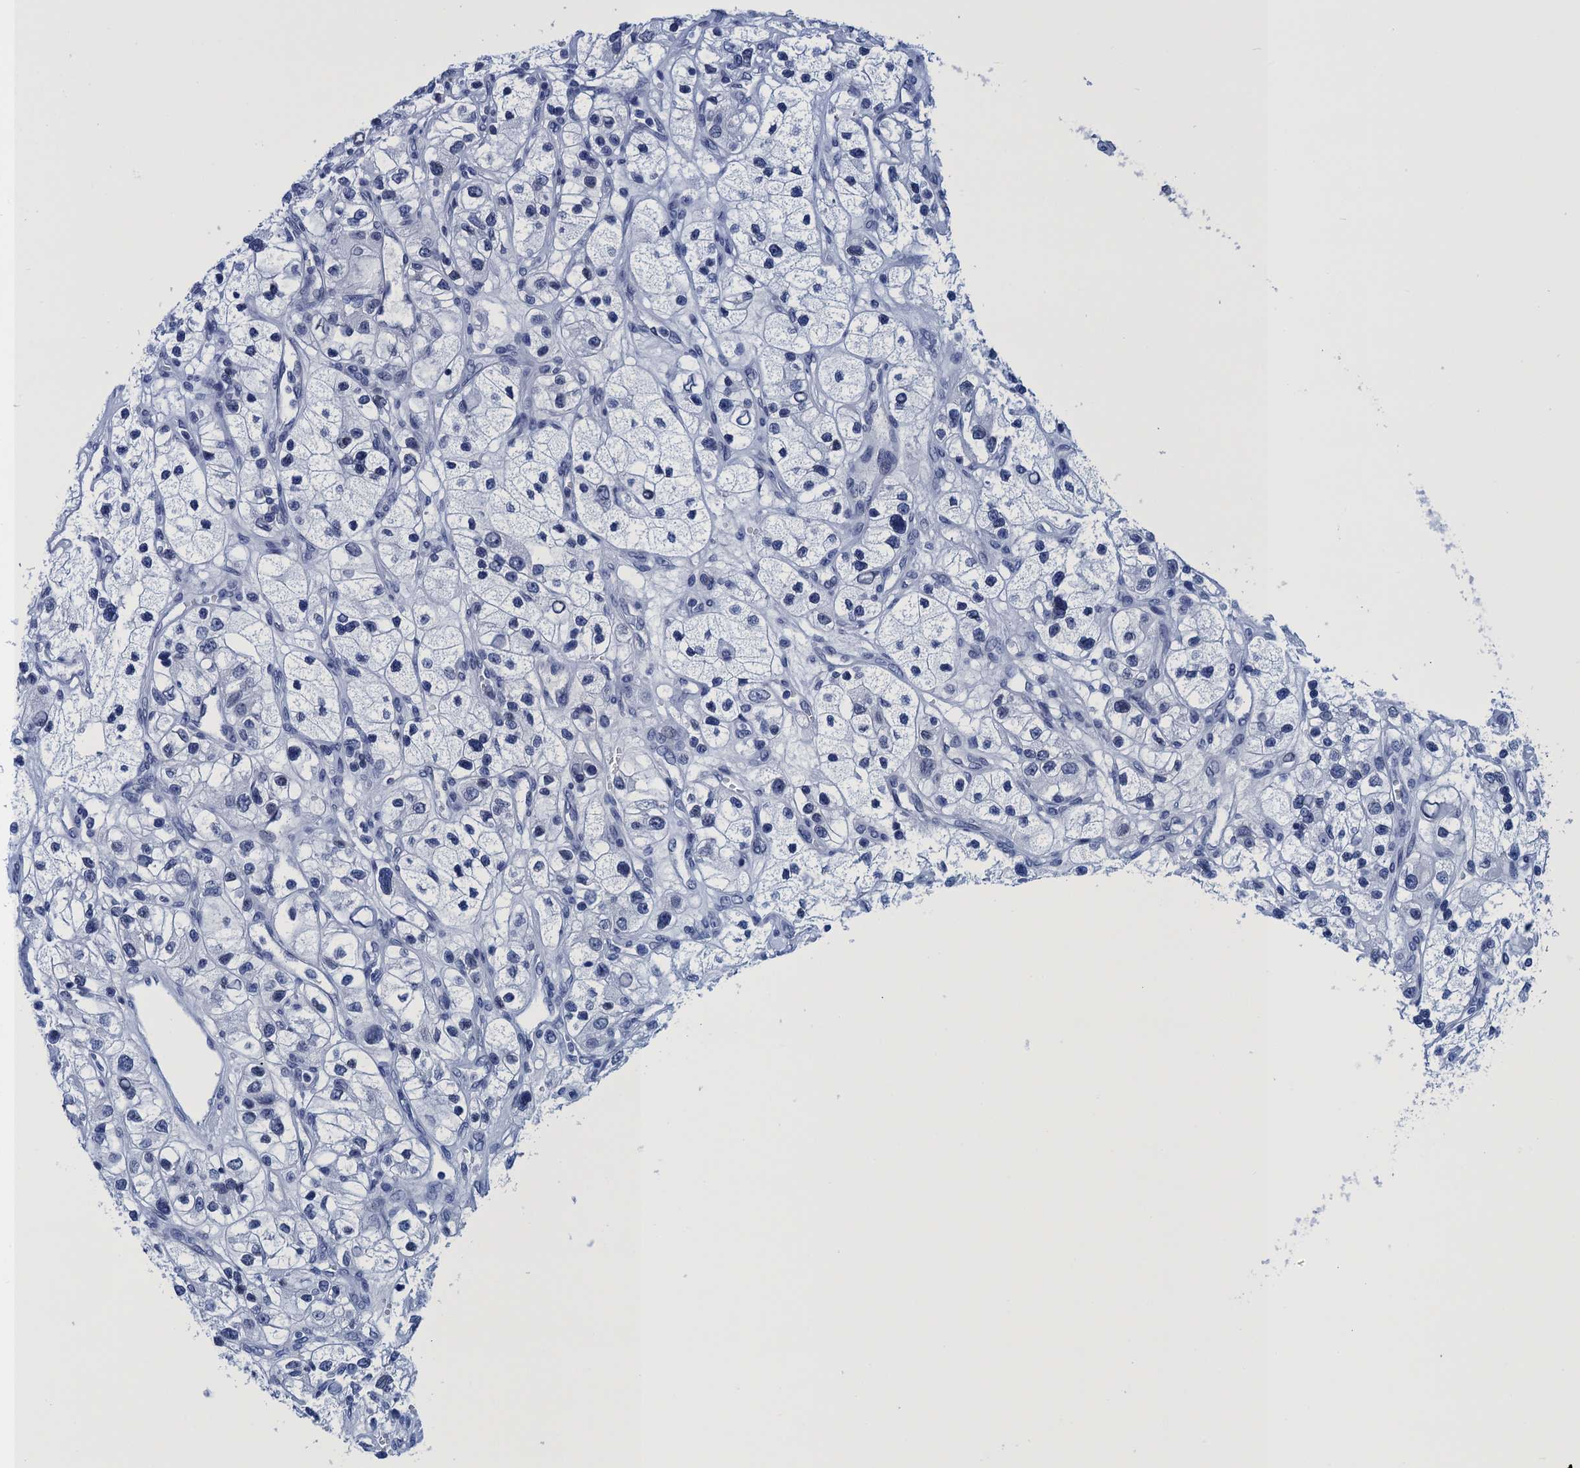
{"staining": {"intensity": "negative", "quantity": "none", "location": "none"}, "tissue": "renal cancer", "cell_type": "Tumor cells", "image_type": "cancer", "snomed": [{"axis": "morphology", "description": "Adenocarcinoma, NOS"}, {"axis": "topography", "description": "Kidney"}], "caption": "An immunohistochemistry image of renal cancer (adenocarcinoma) is shown. There is no staining in tumor cells of renal cancer (adenocarcinoma). (Stains: DAB IHC with hematoxylin counter stain, Microscopy: brightfield microscopy at high magnification).", "gene": "METTL25", "patient": {"sex": "female", "age": 57}}